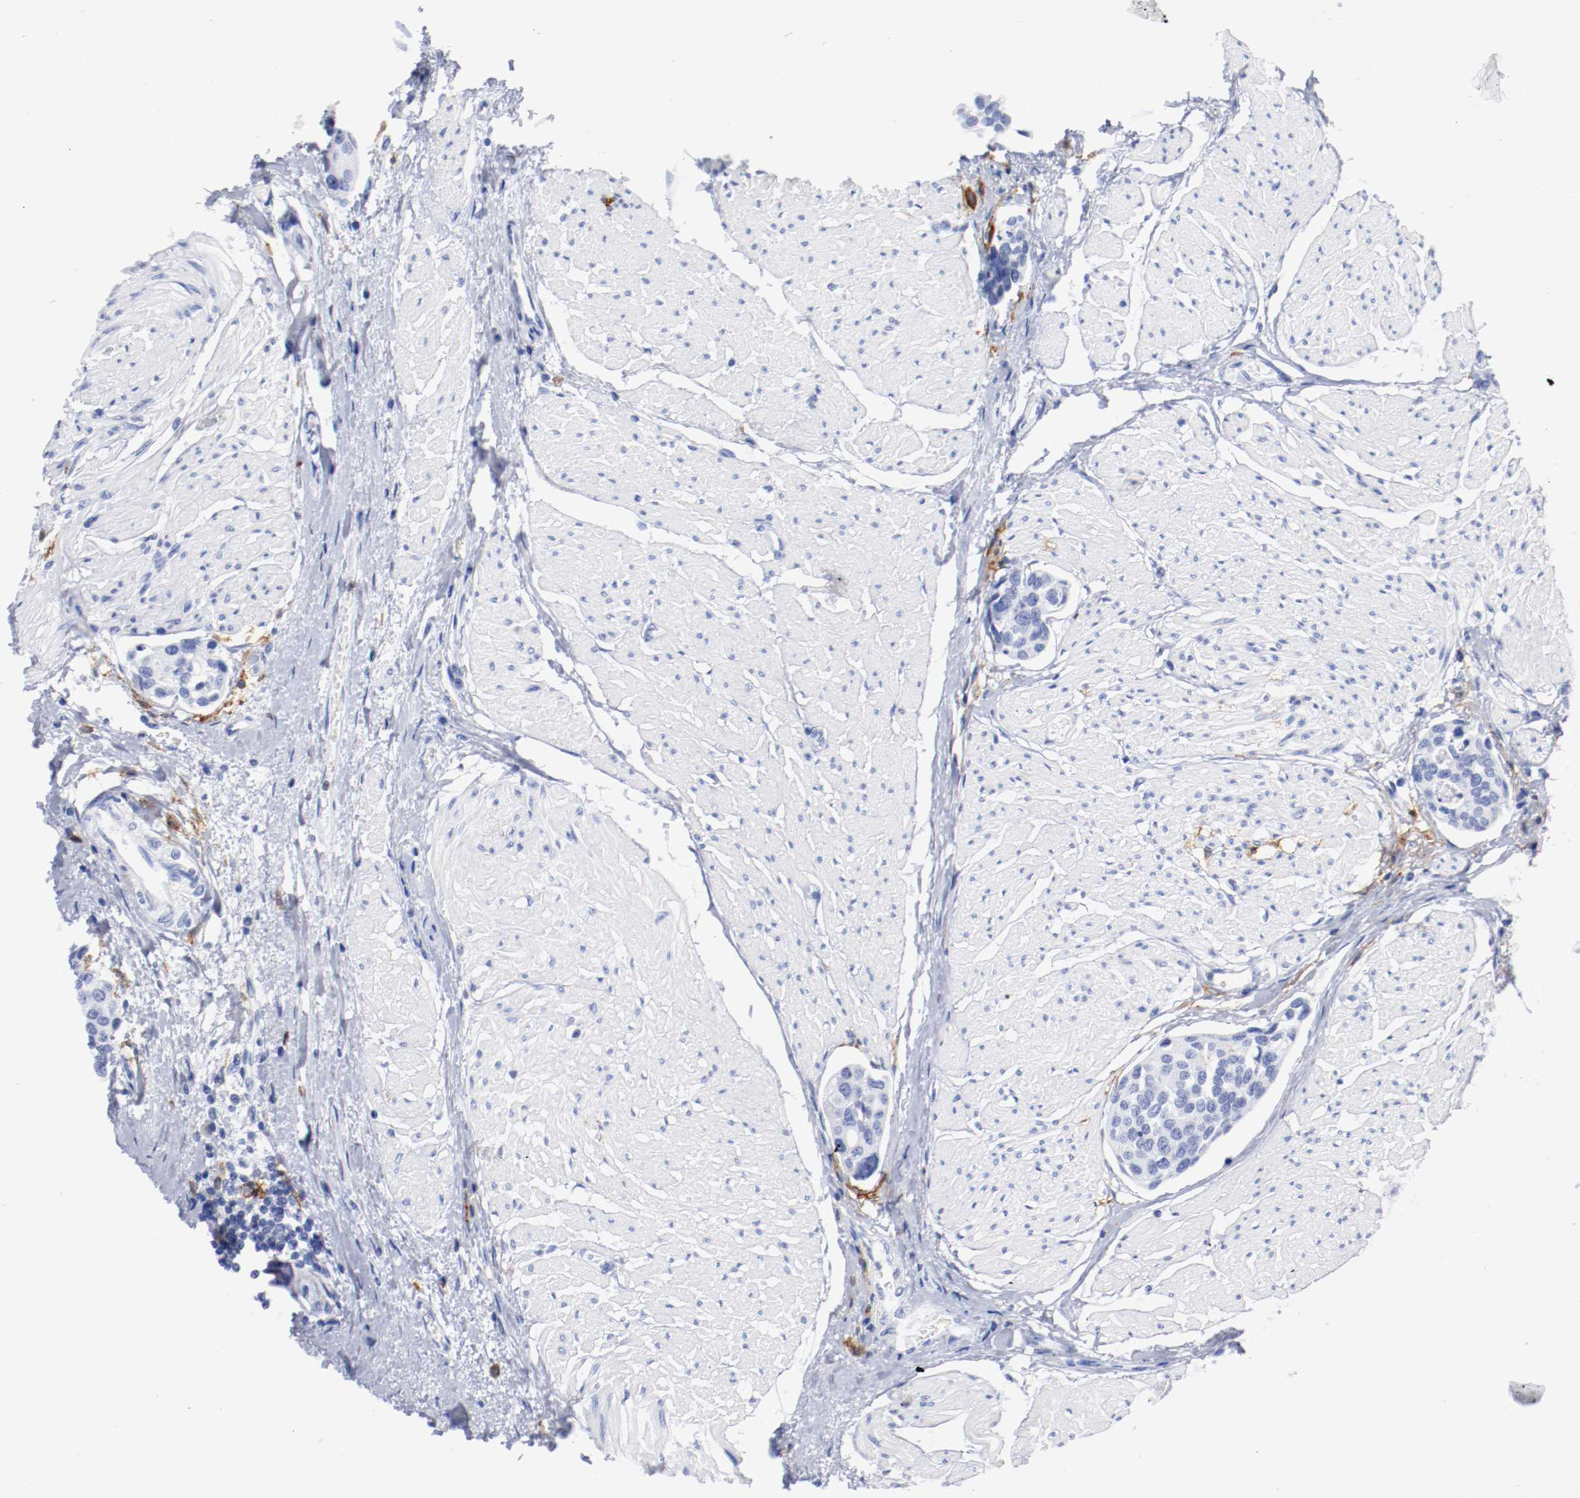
{"staining": {"intensity": "negative", "quantity": "none", "location": "none"}, "tissue": "urothelial cancer", "cell_type": "Tumor cells", "image_type": "cancer", "snomed": [{"axis": "morphology", "description": "Urothelial carcinoma, High grade"}, {"axis": "topography", "description": "Urinary bladder"}], "caption": "The micrograph demonstrates no staining of tumor cells in high-grade urothelial carcinoma.", "gene": "ITGAX", "patient": {"sex": "male", "age": 78}}